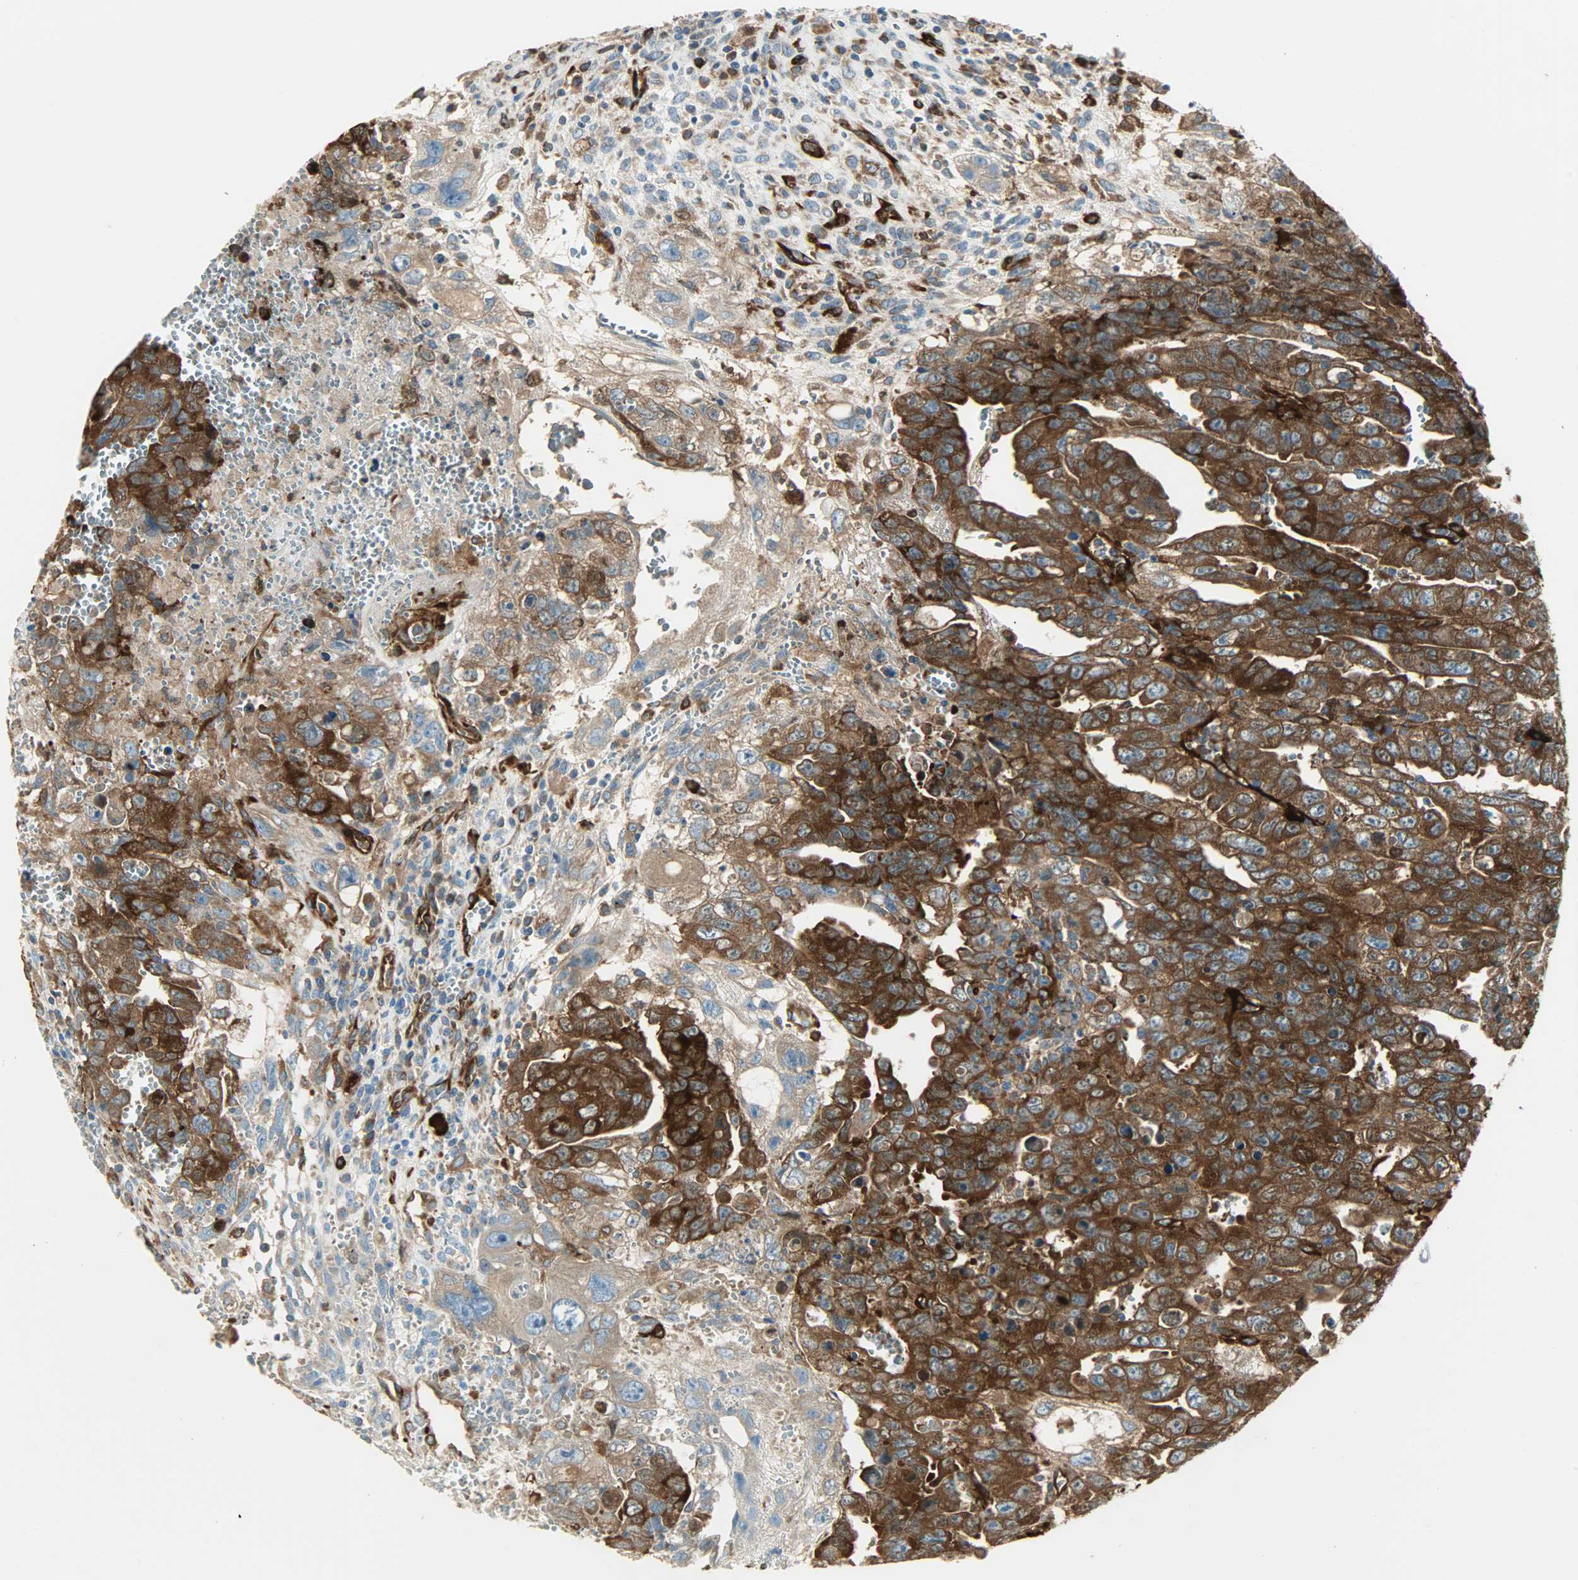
{"staining": {"intensity": "strong", "quantity": ">75%", "location": "cytoplasmic/membranous"}, "tissue": "testis cancer", "cell_type": "Tumor cells", "image_type": "cancer", "snomed": [{"axis": "morphology", "description": "Carcinoma, Embryonal, NOS"}, {"axis": "topography", "description": "Testis"}], "caption": "About >75% of tumor cells in testis embryonal carcinoma demonstrate strong cytoplasmic/membranous protein staining as visualized by brown immunohistochemical staining.", "gene": "WARS1", "patient": {"sex": "male", "age": 28}}